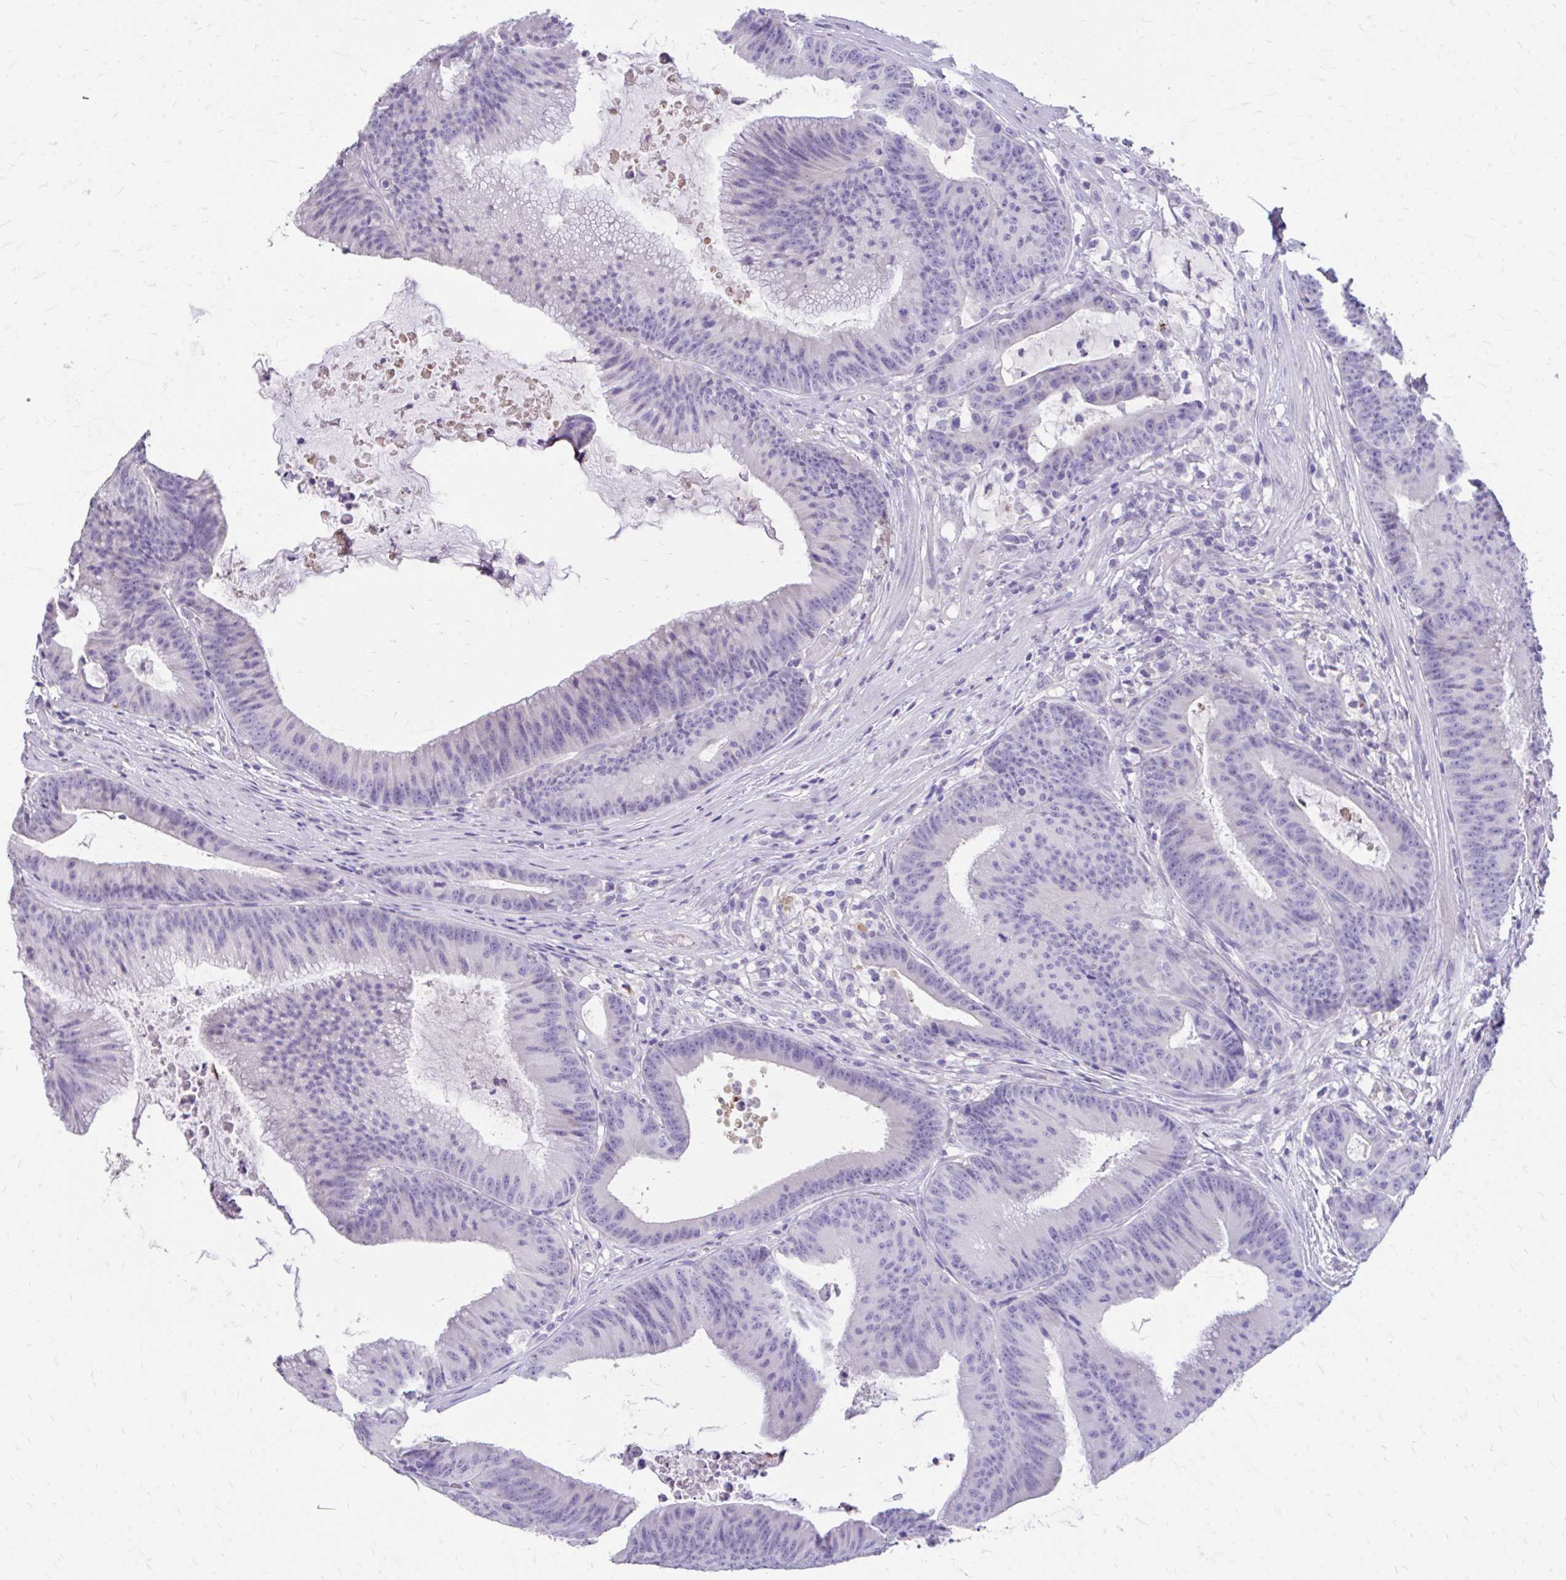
{"staining": {"intensity": "negative", "quantity": "none", "location": "none"}, "tissue": "colorectal cancer", "cell_type": "Tumor cells", "image_type": "cancer", "snomed": [{"axis": "morphology", "description": "Adenocarcinoma, NOS"}, {"axis": "topography", "description": "Colon"}], "caption": "Immunohistochemistry (IHC) micrograph of neoplastic tissue: adenocarcinoma (colorectal) stained with DAB (3,3'-diaminobenzidine) displays no significant protein expression in tumor cells.", "gene": "CFH", "patient": {"sex": "female", "age": 78}}